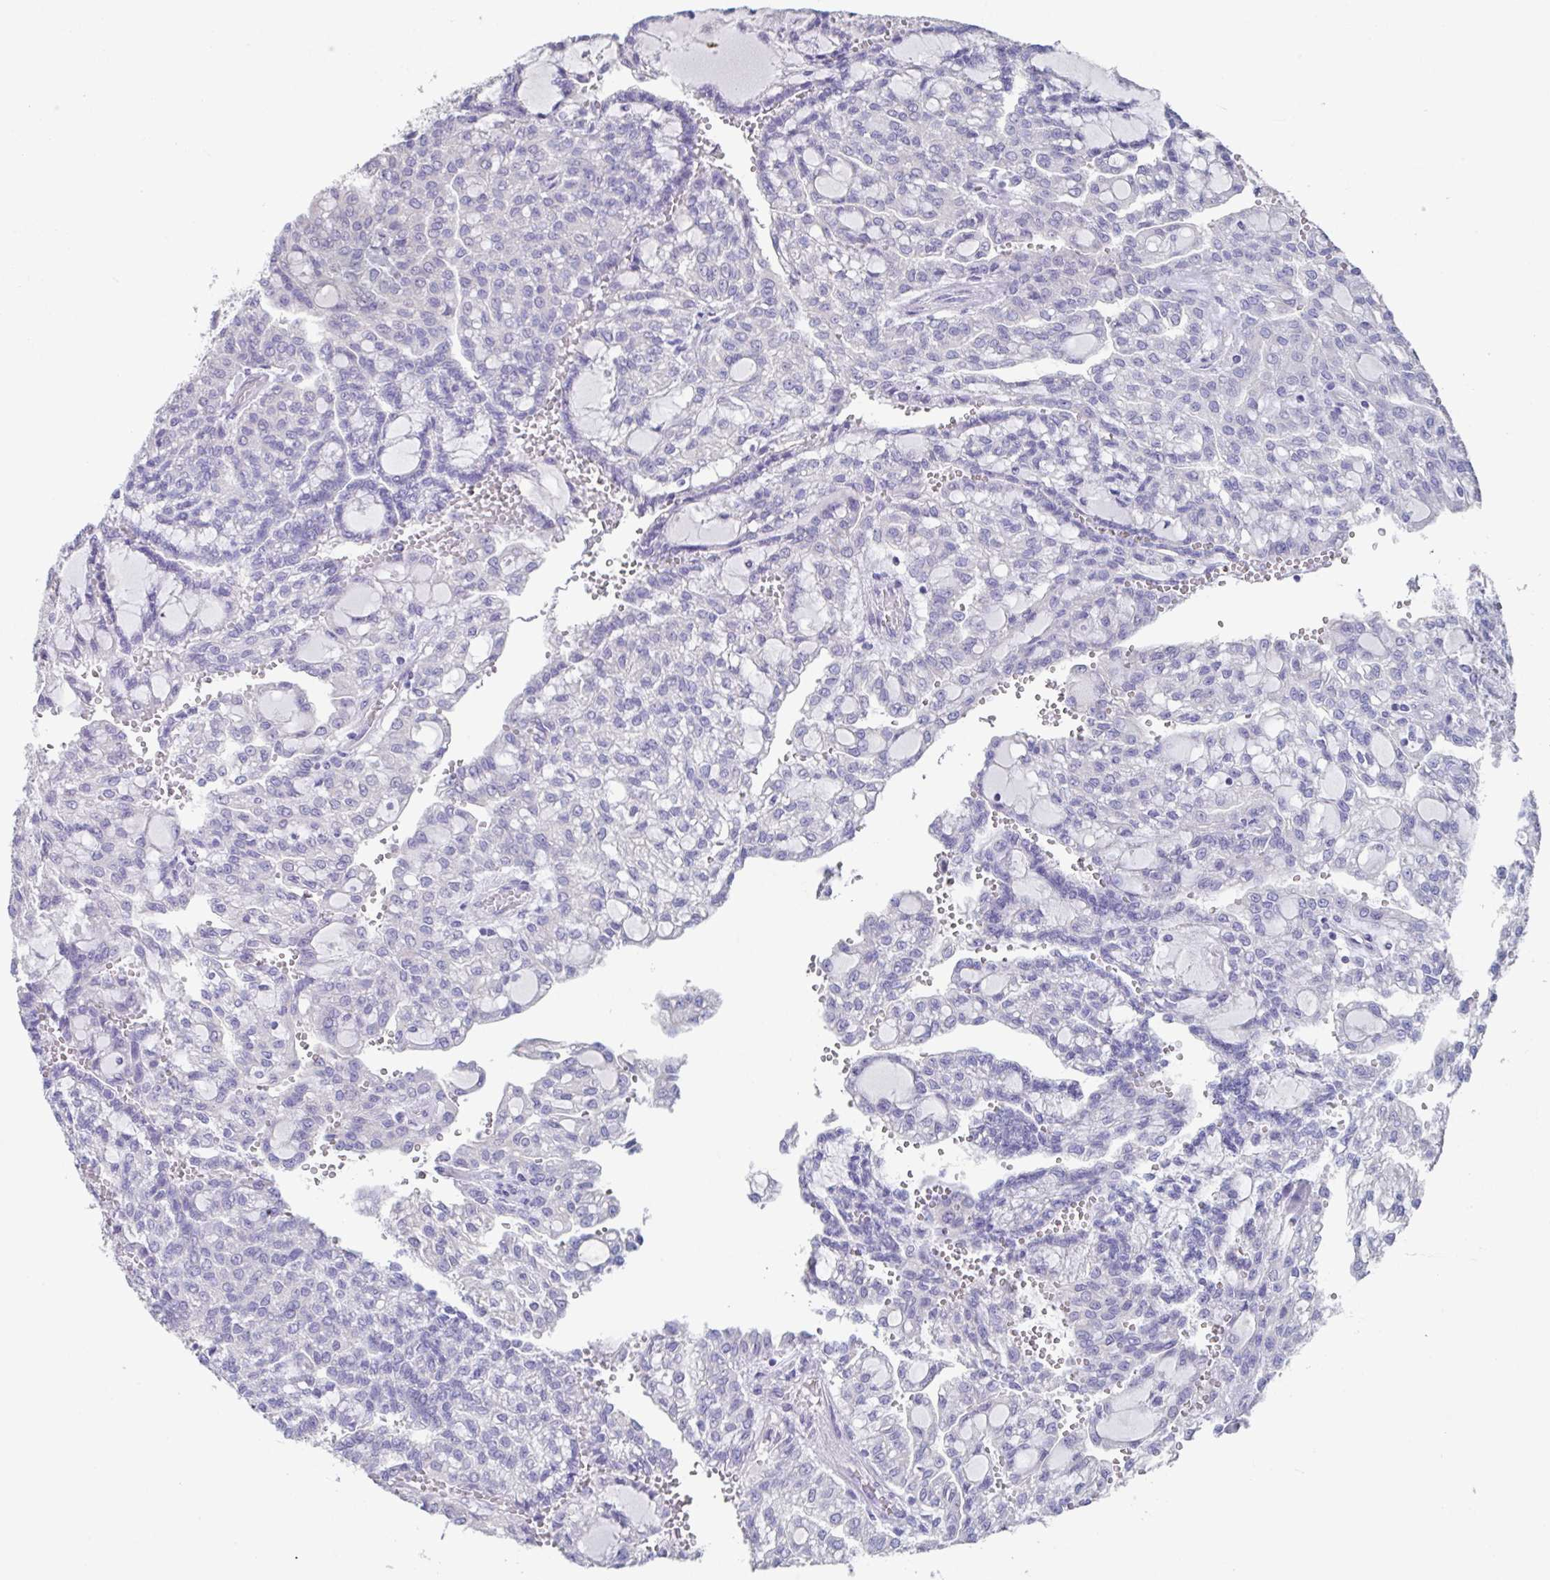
{"staining": {"intensity": "negative", "quantity": "none", "location": "none"}, "tissue": "renal cancer", "cell_type": "Tumor cells", "image_type": "cancer", "snomed": [{"axis": "morphology", "description": "Adenocarcinoma, NOS"}, {"axis": "topography", "description": "Kidney"}], "caption": "Renal cancer (adenocarcinoma) stained for a protein using immunohistochemistry (IHC) exhibits no positivity tumor cells.", "gene": "SLC44A4", "patient": {"sex": "male", "age": 63}}